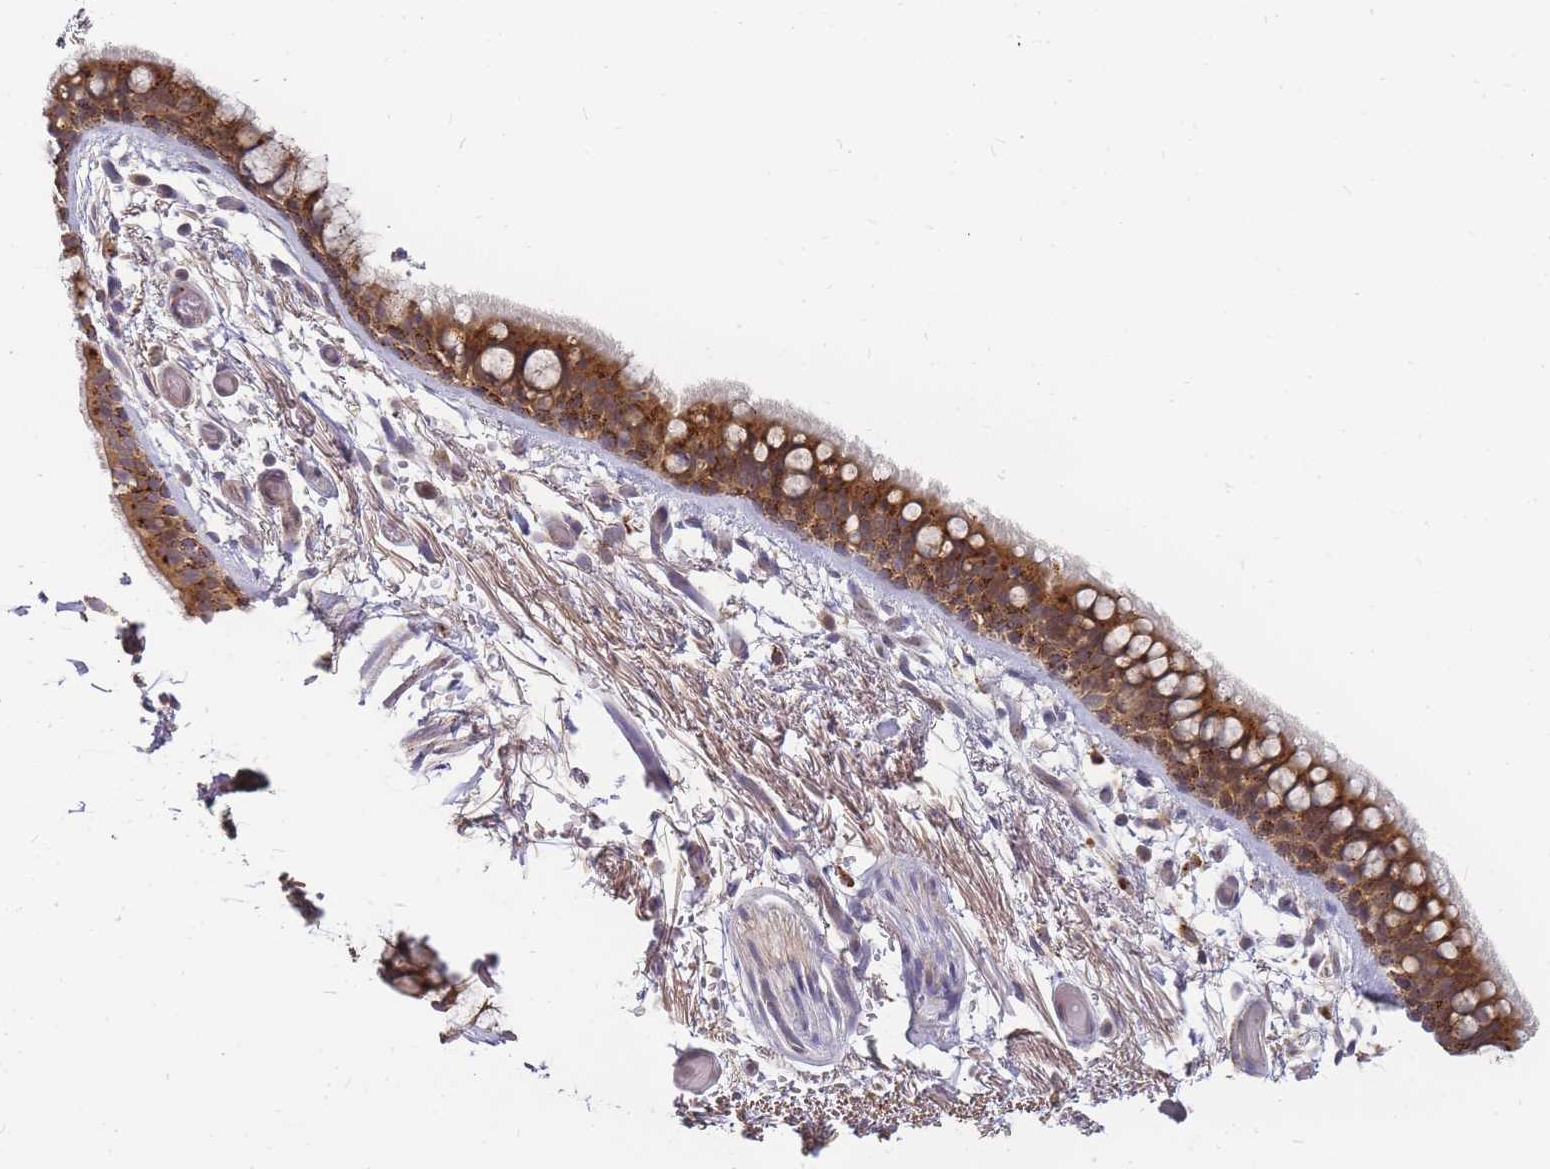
{"staining": {"intensity": "moderate", "quantity": ">75%", "location": "cytoplasmic/membranous"}, "tissue": "bronchus", "cell_type": "Respiratory epithelial cells", "image_type": "normal", "snomed": [{"axis": "morphology", "description": "Normal tissue, NOS"}, {"axis": "topography", "description": "Bronchus"}], "caption": "A micrograph of human bronchus stained for a protein displays moderate cytoplasmic/membranous brown staining in respiratory epithelial cells.", "gene": "ATG5", "patient": {"sex": "male", "age": 65}}